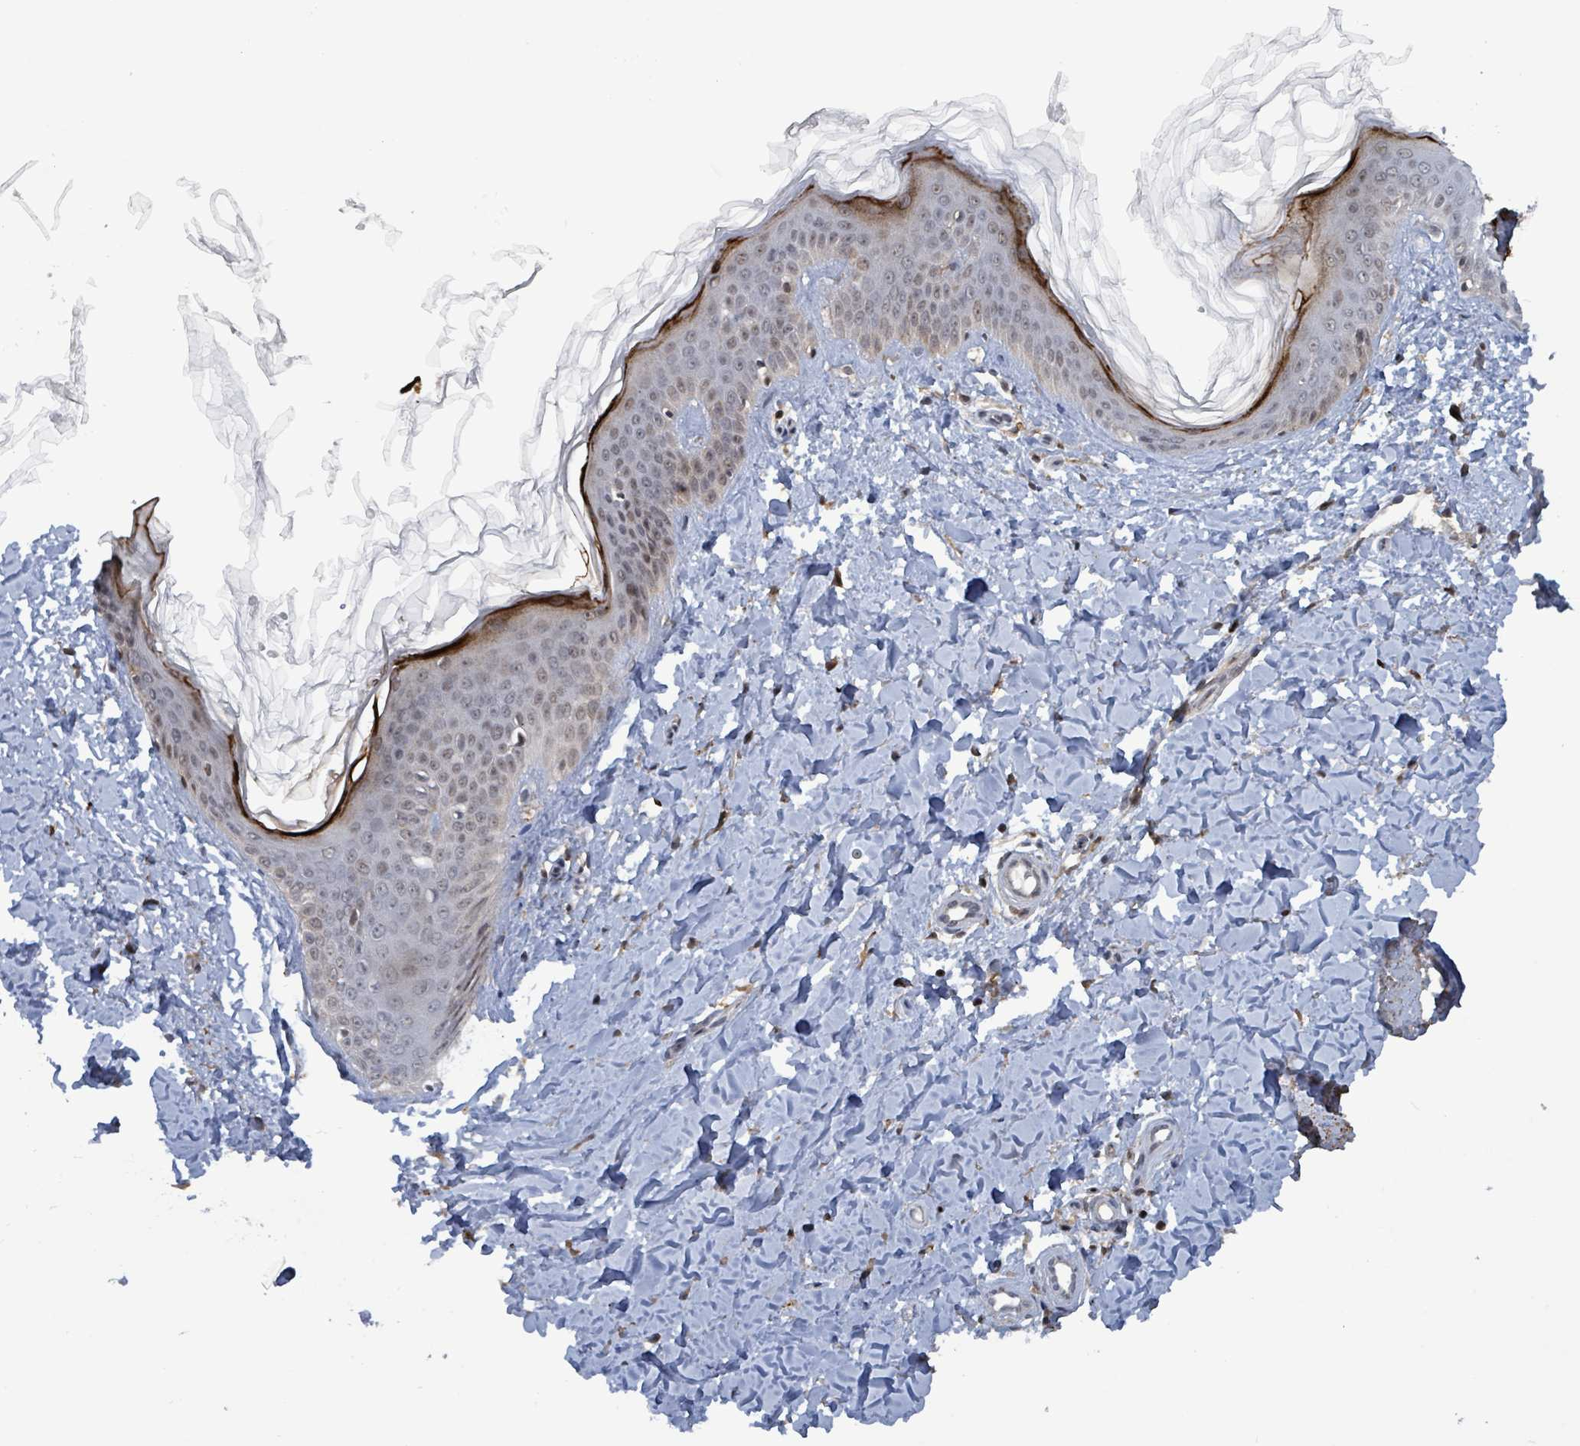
{"staining": {"intensity": "moderate", "quantity": ">75%", "location": "cytoplasmic/membranous"}, "tissue": "skin", "cell_type": "Fibroblasts", "image_type": "normal", "snomed": [{"axis": "morphology", "description": "Normal tissue, NOS"}, {"axis": "topography", "description": "Skin"}], "caption": "IHC micrograph of unremarkable skin stained for a protein (brown), which exhibits medium levels of moderate cytoplasmic/membranous expression in about >75% of fibroblasts.", "gene": "FBXO6", "patient": {"sex": "female", "age": 41}}